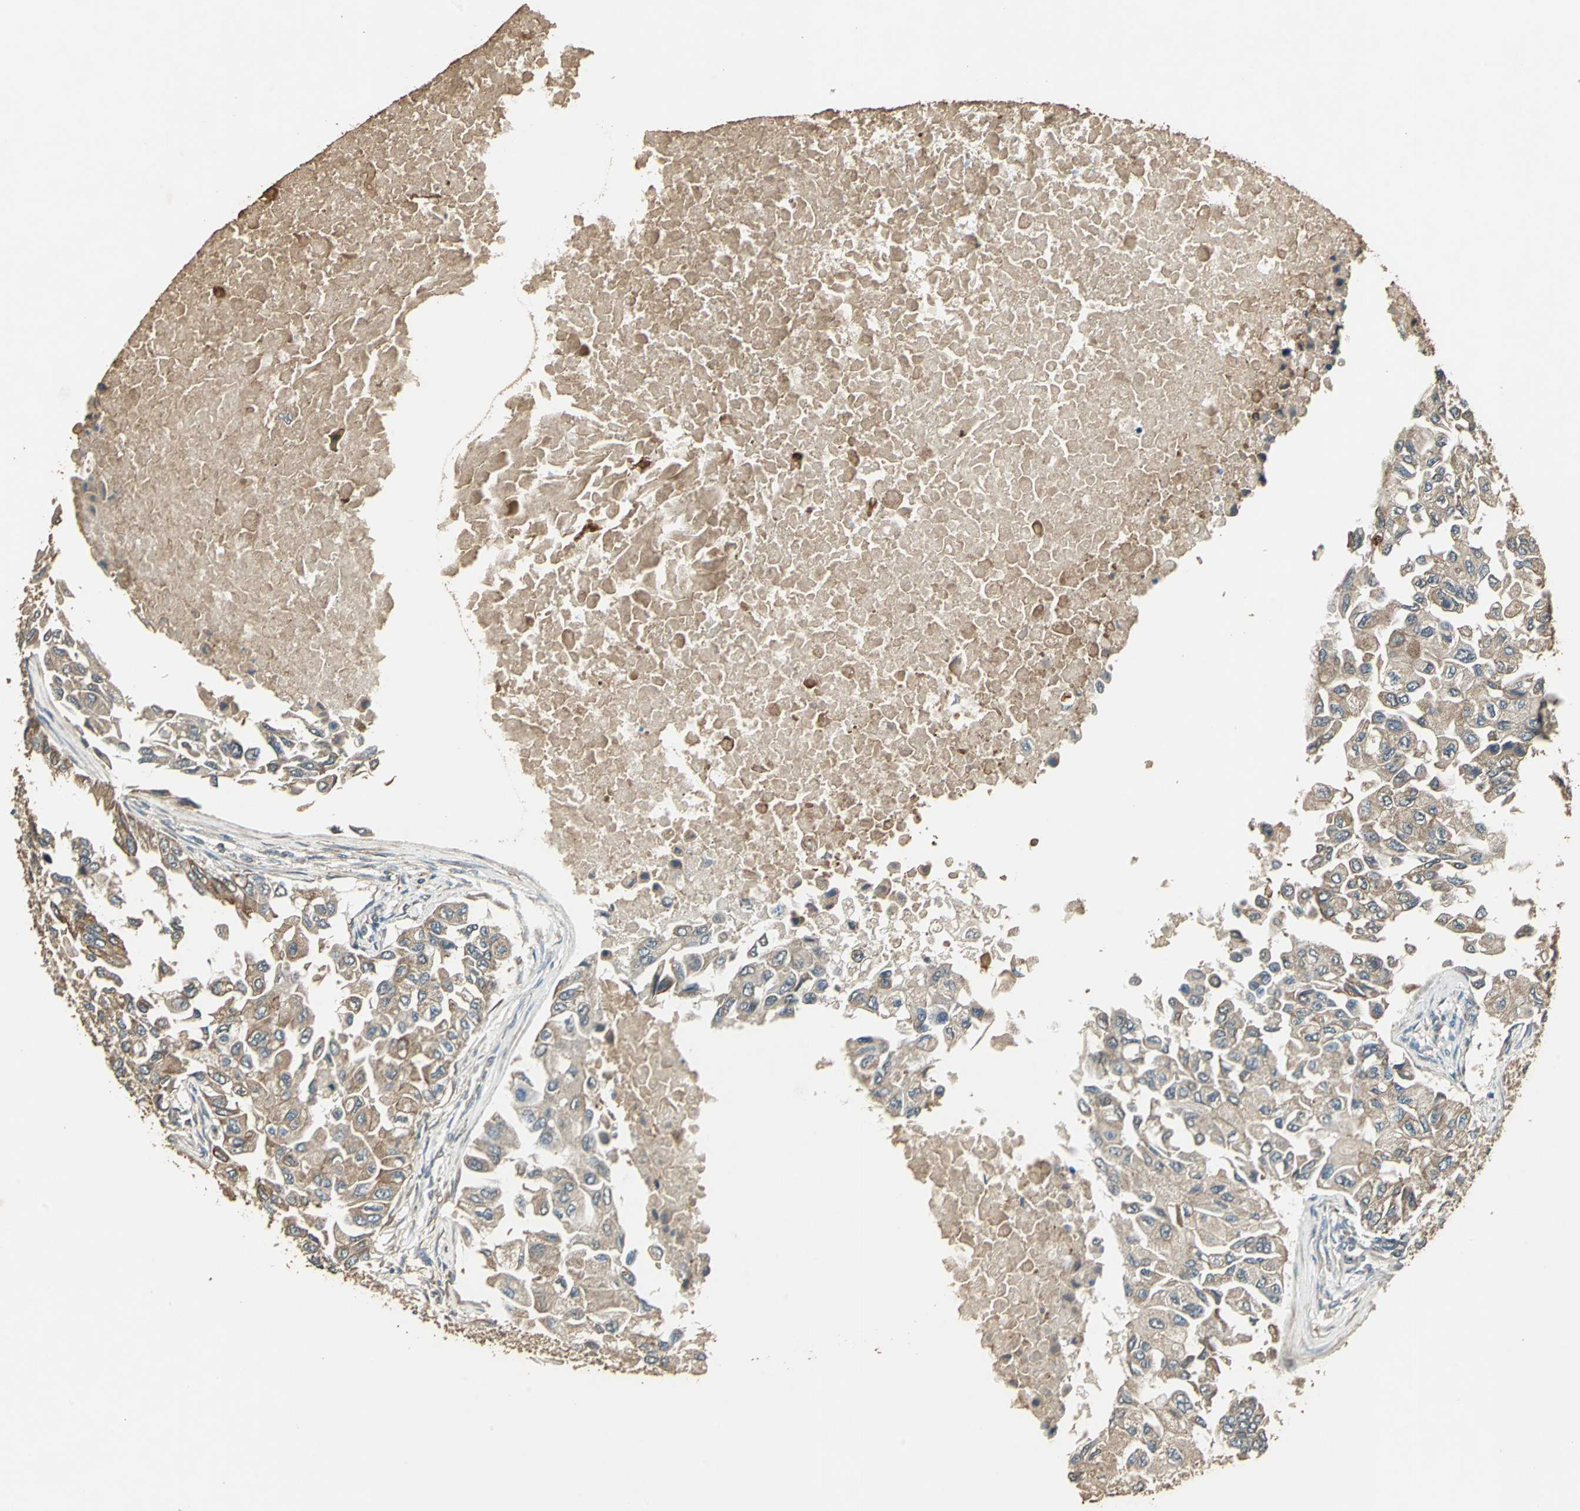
{"staining": {"intensity": "moderate", "quantity": ">75%", "location": "cytoplasmic/membranous"}, "tissue": "breast cancer", "cell_type": "Tumor cells", "image_type": "cancer", "snomed": [{"axis": "morphology", "description": "Normal tissue, NOS"}, {"axis": "morphology", "description": "Duct carcinoma"}, {"axis": "topography", "description": "Breast"}], "caption": "Tumor cells show medium levels of moderate cytoplasmic/membranous positivity in about >75% of cells in intraductal carcinoma (breast).", "gene": "TMPRSS4", "patient": {"sex": "female", "age": 49}}